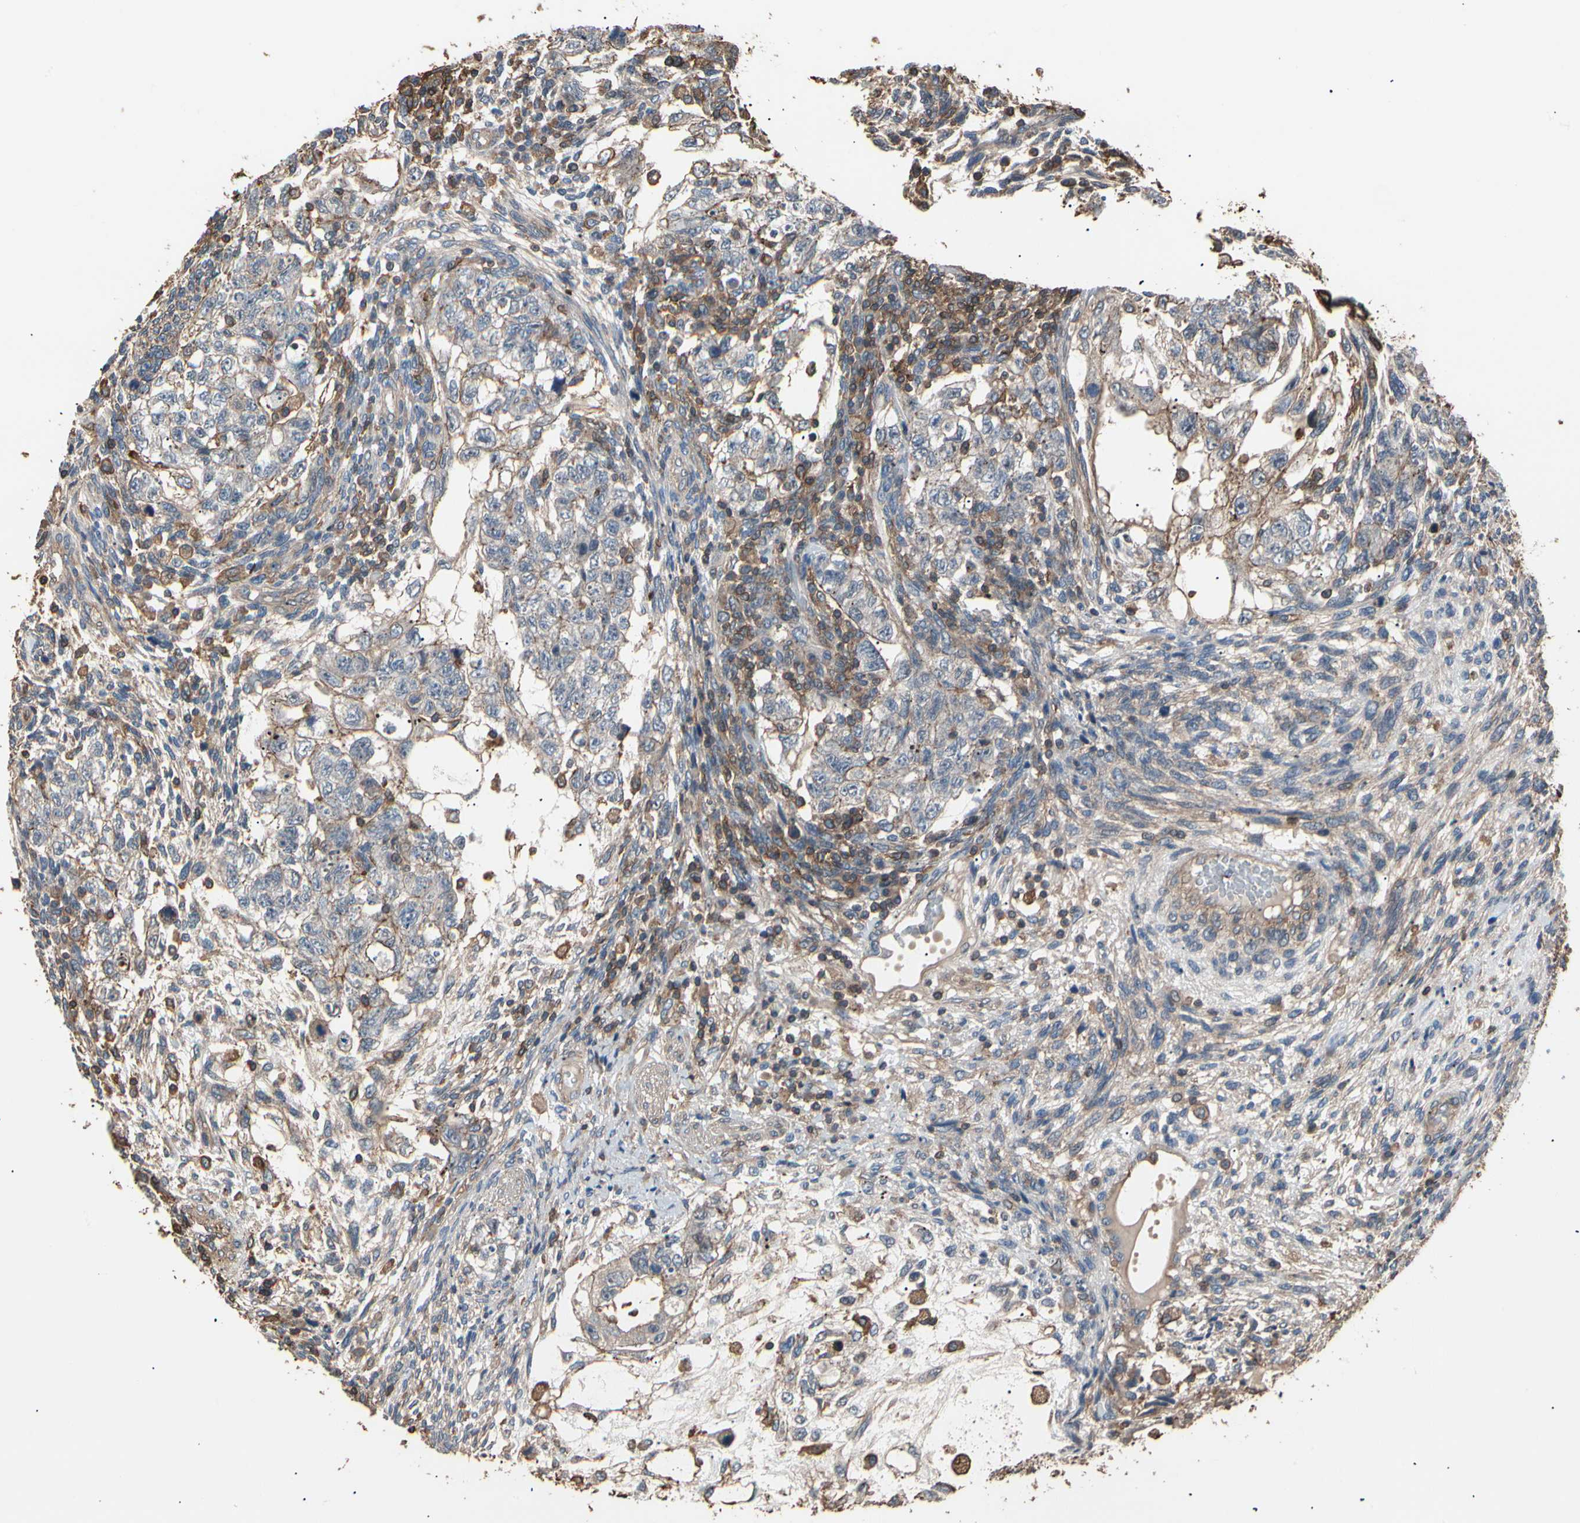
{"staining": {"intensity": "weak", "quantity": "<25%", "location": "cytoplasmic/membranous"}, "tissue": "testis cancer", "cell_type": "Tumor cells", "image_type": "cancer", "snomed": [{"axis": "morphology", "description": "Normal tissue, NOS"}, {"axis": "morphology", "description": "Carcinoma, Embryonal, NOS"}, {"axis": "topography", "description": "Testis"}], "caption": "A micrograph of human testis cancer is negative for staining in tumor cells.", "gene": "MAPK13", "patient": {"sex": "male", "age": 36}}